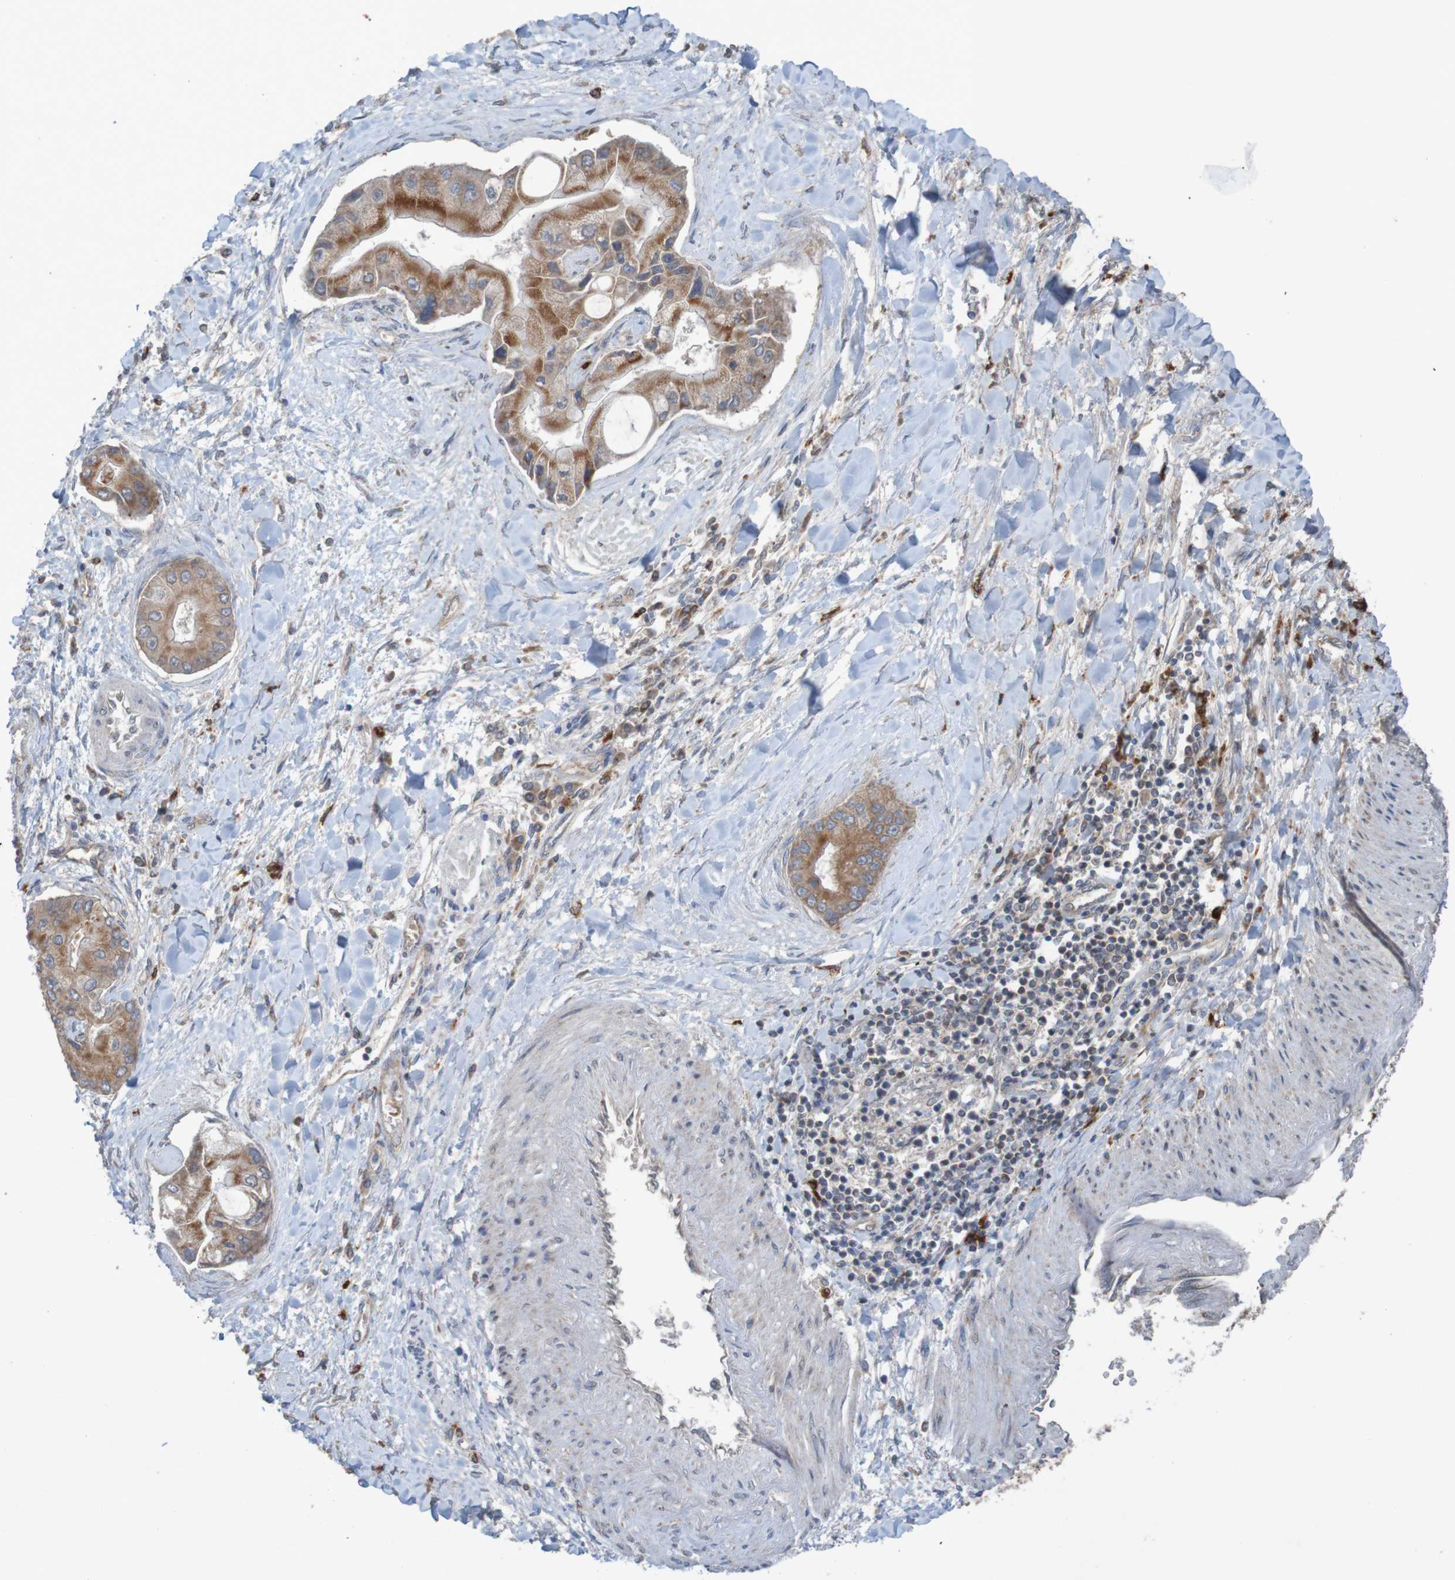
{"staining": {"intensity": "strong", "quantity": ">75%", "location": "cytoplasmic/membranous"}, "tissue": "liver cancer", "cell_type": "Tumor cells", "image_type": "cancer", "snomed": [{"axis": "morphology", "description": "Cholangiocarcinoma"}, {"axis": "topography", "description": "Liver"}], "caption": "This is an image of immunohistochemistry staining of liver cholangiocarcinoma, which shows strong expression in the cytoplasmic/membranous of tumor cells.", "gene": "B3GAT2", "patient": {"sex": "male", "age": 50}}